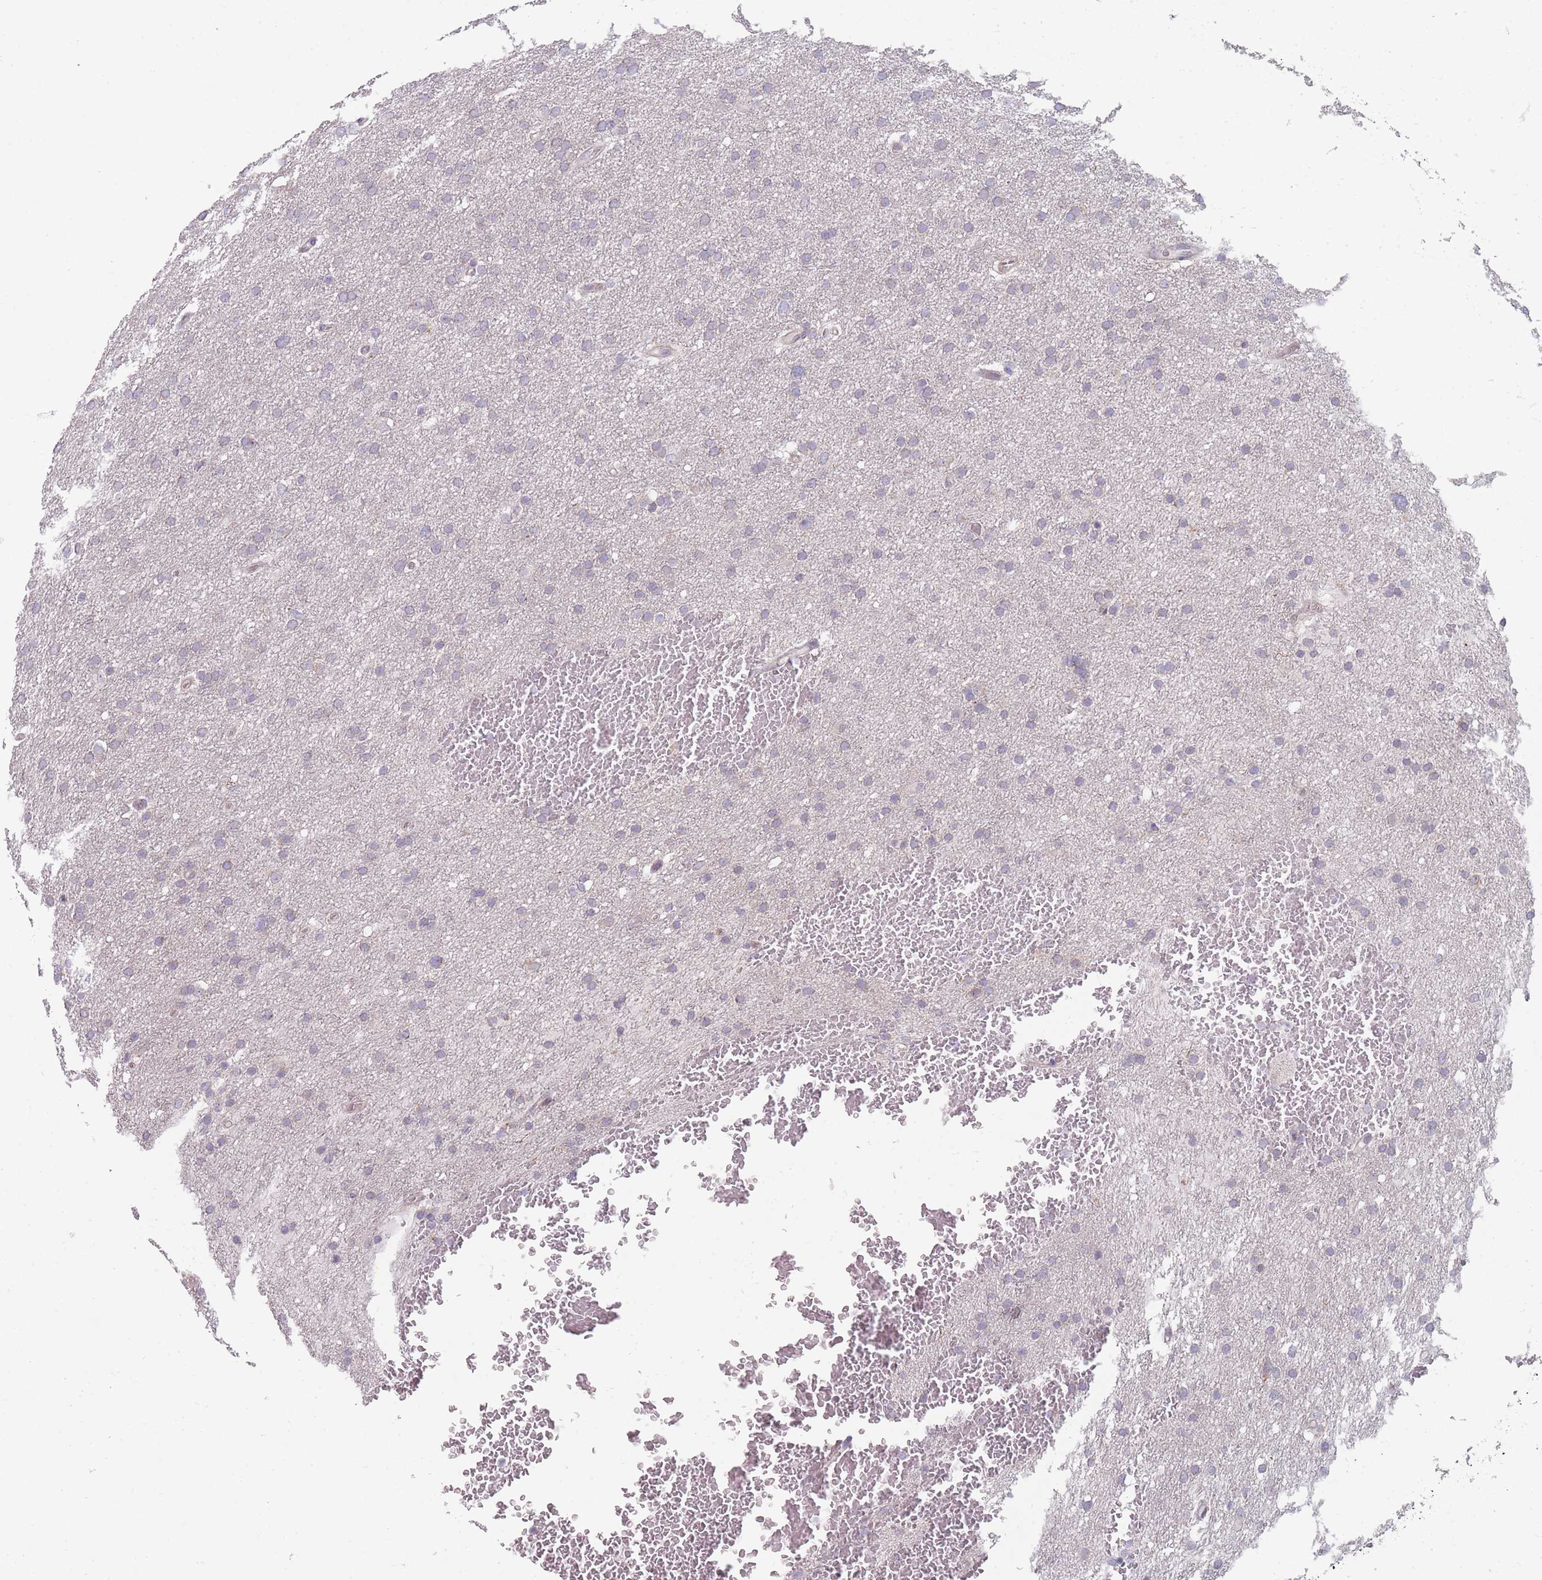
{"staining": {"intensity": "negative", "quantity": "none", "location": "none"}, "tissue": "glioma", "cell_type": "Tumor cells", "image_type": "cancer", "snomed": [{"axis": "morphology", "description": "Glioma, malignant, High grade"}, {"axis": "topography", "description": "Cerebral cortex"}], "caption": "This is an IHC micrograph of human glioma. There is no positivity in tumor cells.", "gene": "PCDH12", "patient": {"sex": "female", "age": 36}}